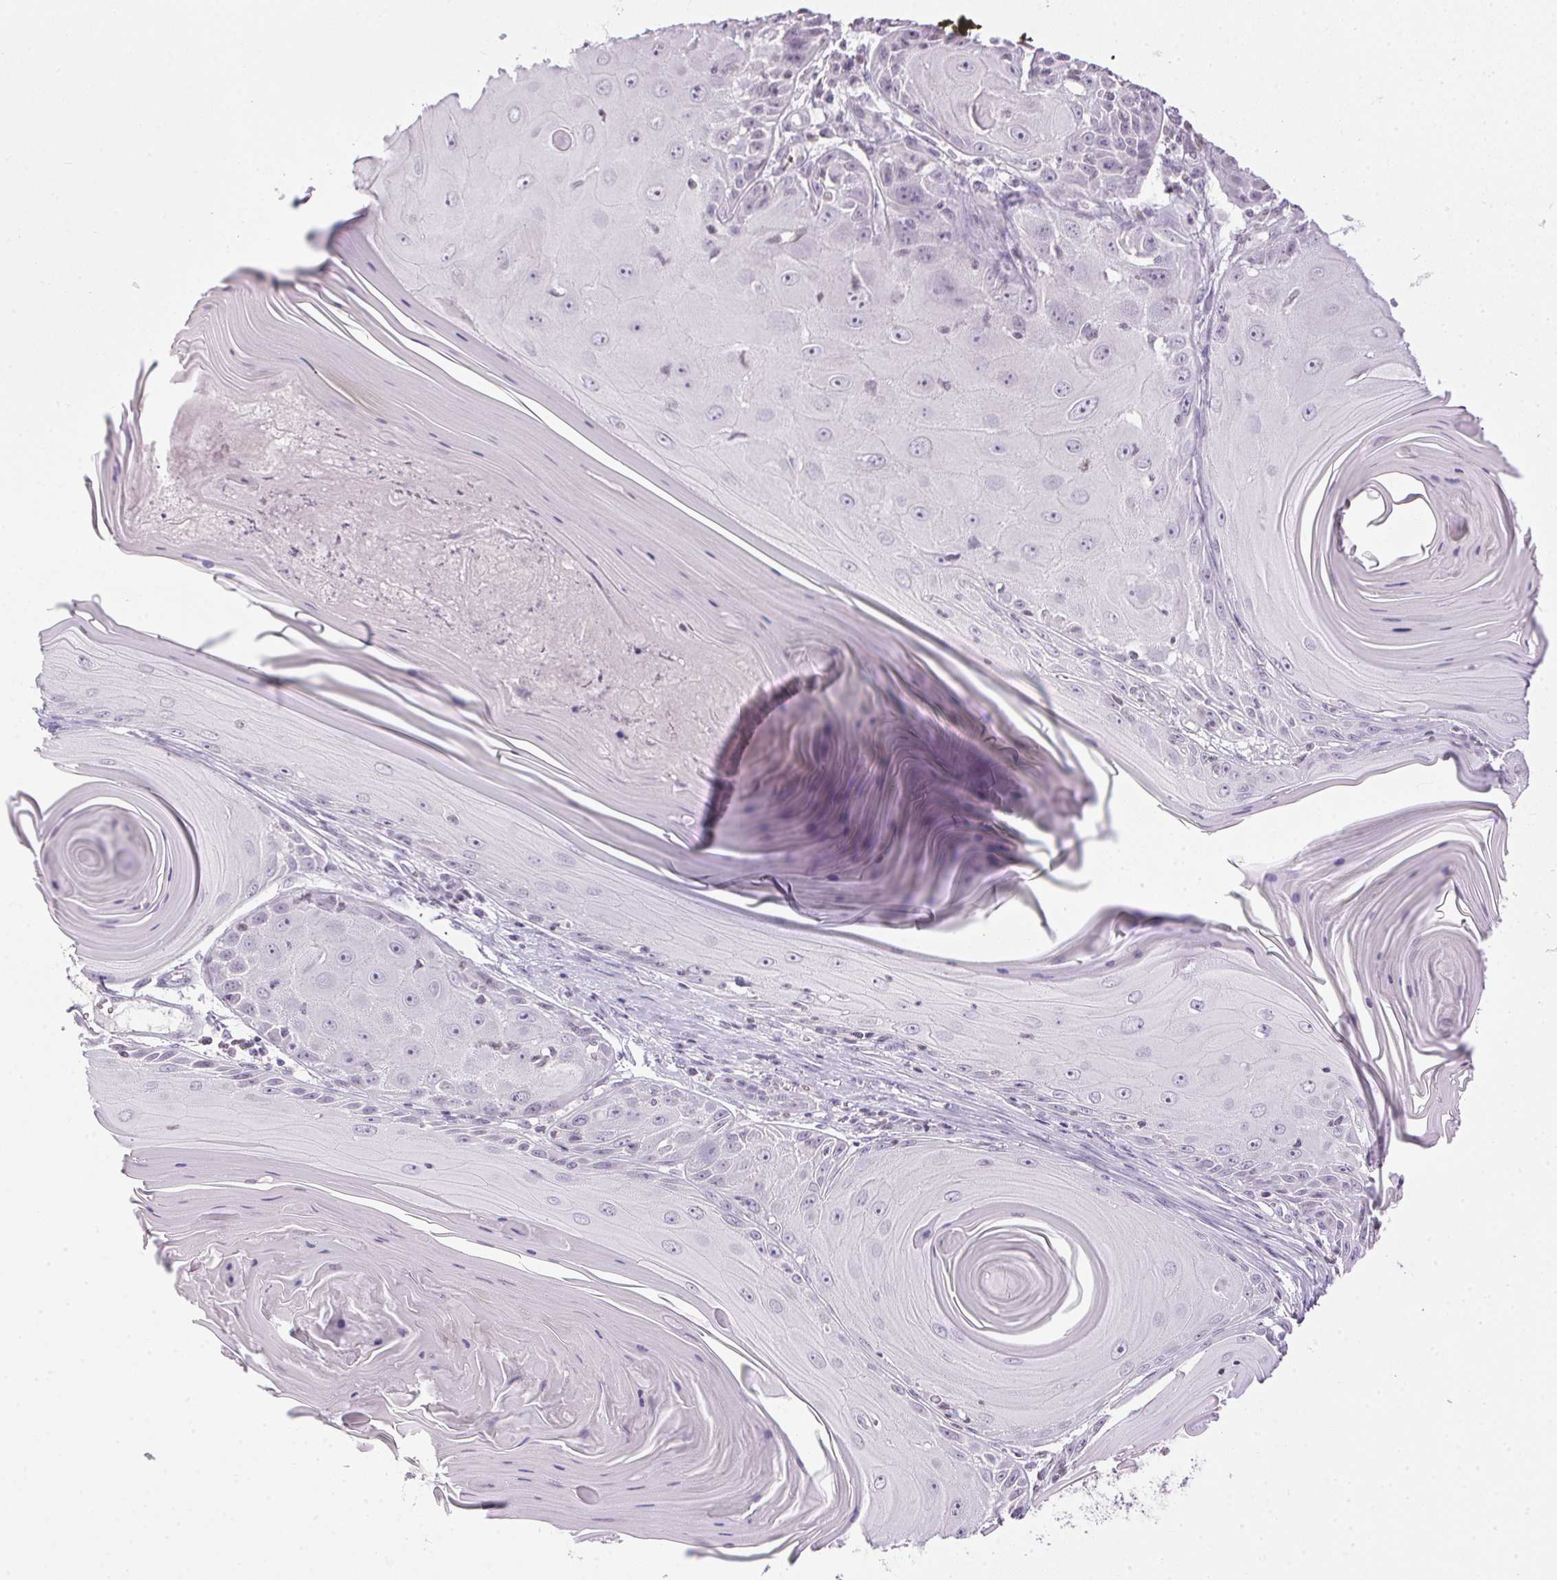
{"staining": {"intensity": "negative", "quantity": "none", "location": "none"}, "tissue": "skin cancer", "cell_type": "Tumor cells", "image_type": "cancer", "snomed": [{"axis": "morphology", "description": "Squamous cell carcinoma, NOS"}, {"axis": "topography", "description": "Skin"}, {"axis": "topography", "description": "Vulva"}], "caption": "DAB (3,3'-diaminobenzidine) immunohistochemical staining of human skin cancer (squamous cell carcinoma) displays no significant expression in tumor cells.", "gene": "PRL", "patient": {"sex": "female", "age": 85}}